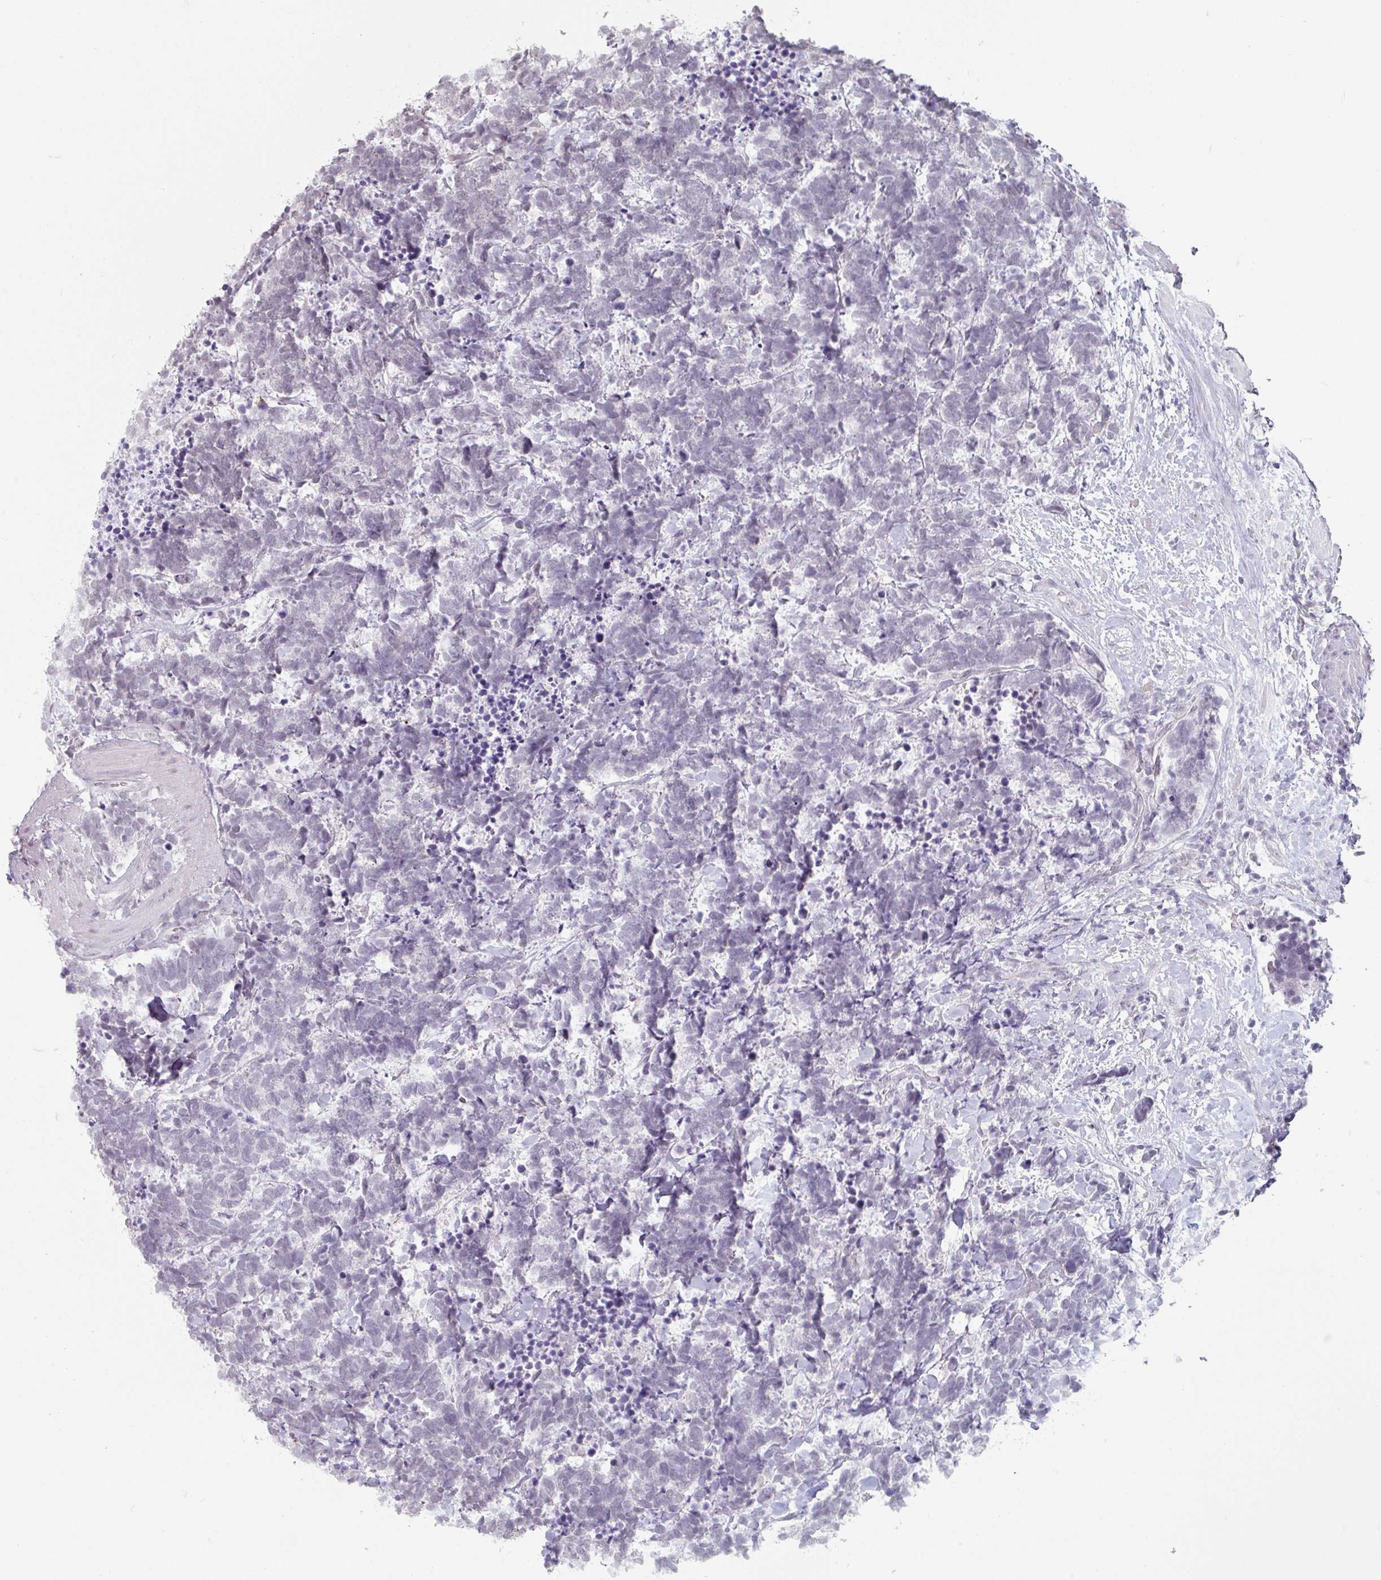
{"staining": {"intensity": "negative", "quantity": "none", "location": "none"}, "tissue": "carcinoid", "cell_type": "Tumor cells", "image_type": "cancer", "snomed": [{"axis": "morphology", "description": "Carcinoma, NOS"}, {"axis": "morphology", "description": "Carcinoid, malignant, NOS"}, {"axis": "topography", "description": "Prostate"}], "caption": "Immunohistochemical staining of human carcinoid (malignant) displays no significant staining in tumor cells. (Stains: DAB (3,3'-diaminobenzidine) immunohistochemistry (IHC) with hematoxylin counter stain, Microscopy: brightfield microscopy at high magnification).", "gene": "SPRR1A", "patient": {"sex": "male", "age": 57}}